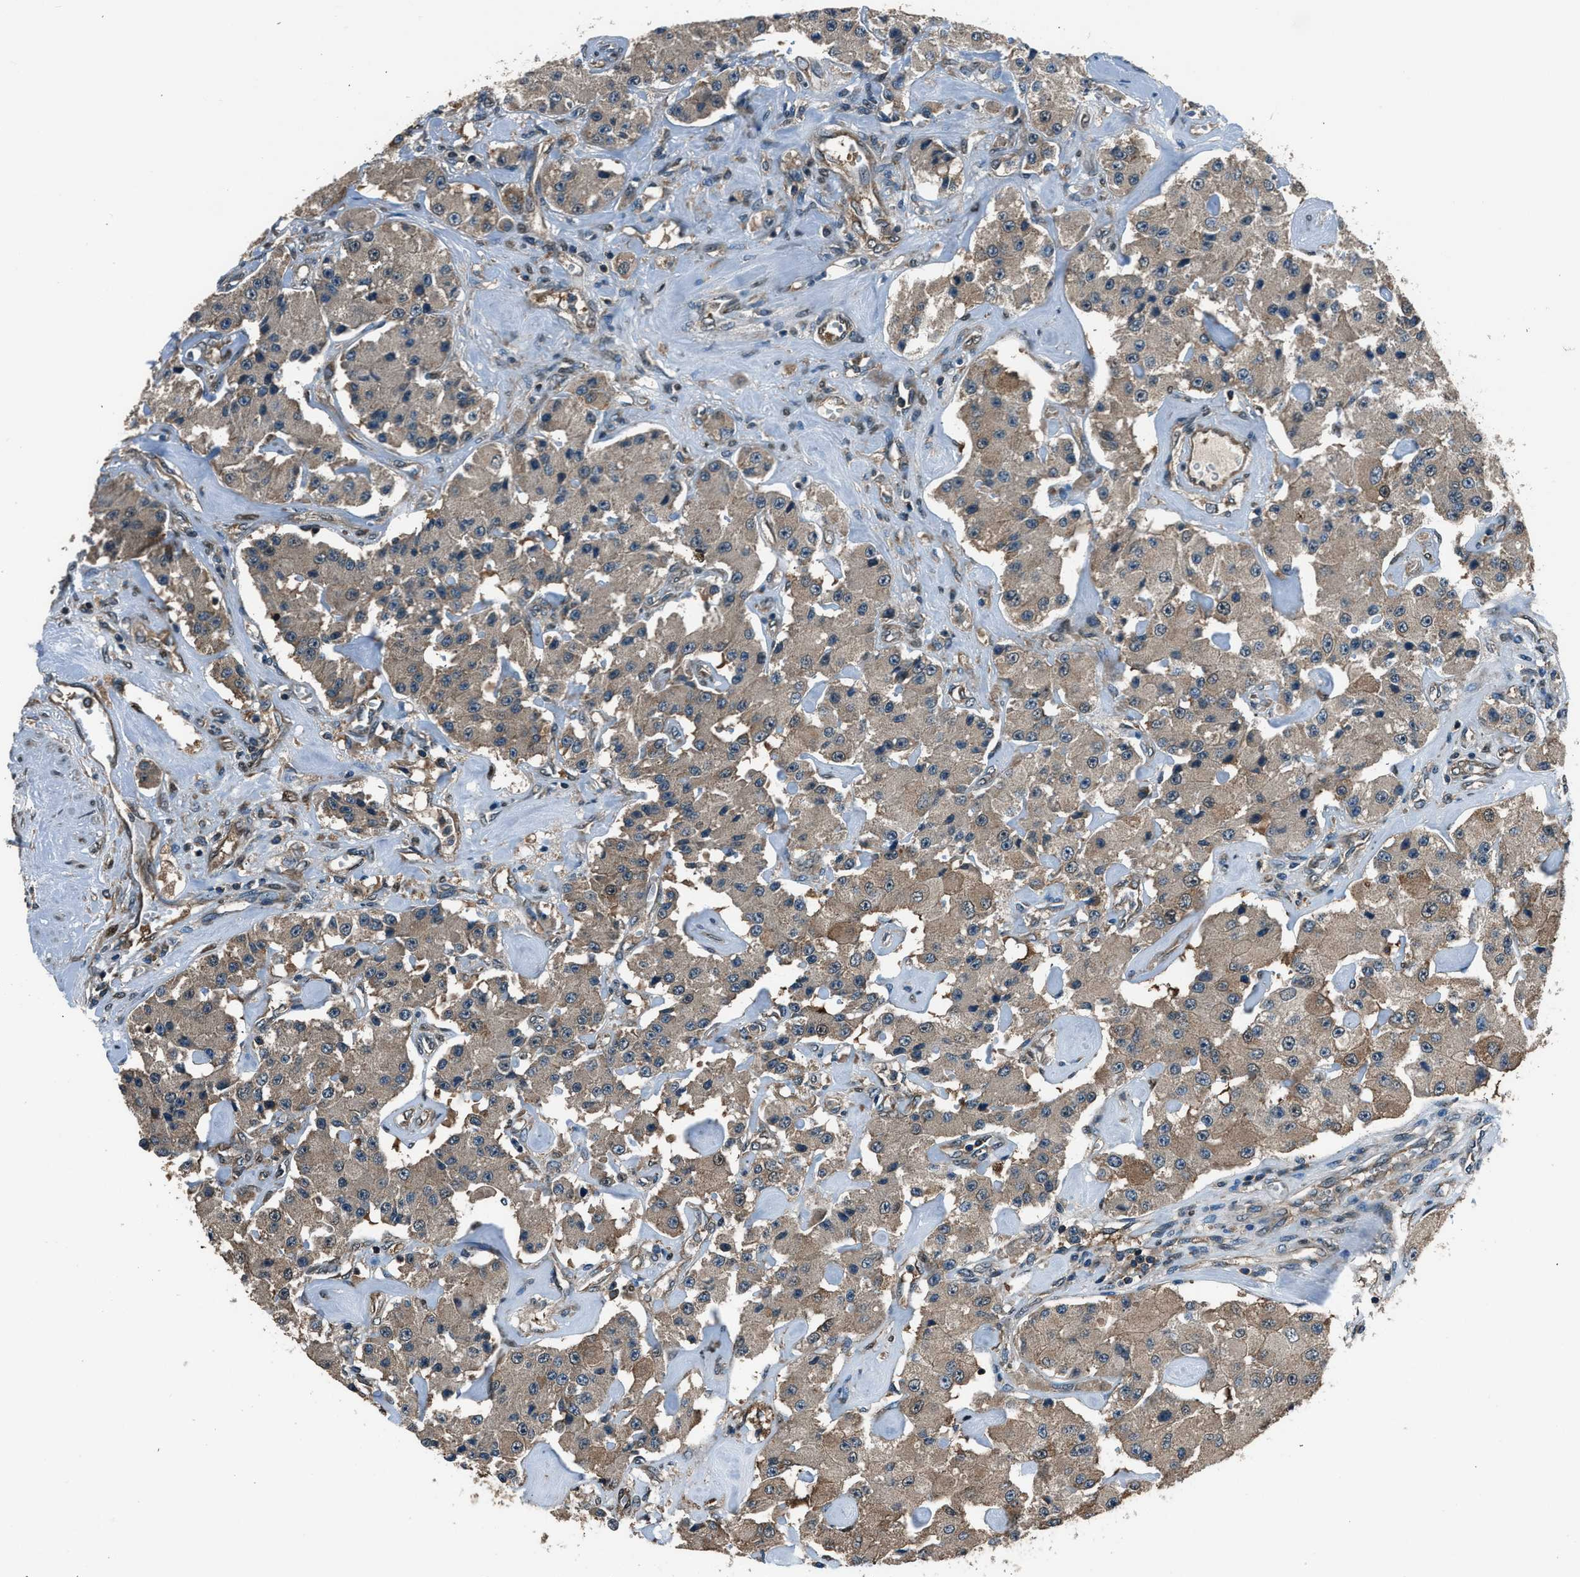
{"staining": {"intensity": "weak", "quantity": ">75%", "location": "cytoplasmic/membranous"}, "tissue": "carcinoid", "cell_type": "Tumor cells", "image_type": "cancer", "snomed": [{"axis": "morphology", "description": "Carcinoid, malignant, NOS"}, {"axis": "topography", "description": "Pancreas"}], "caption": "A brown stain labels weak cytoplasmic/membranous positivity of a protein in human carcinoid tumor cells.", "gene": "ARFGAP2", "patient": {"sex": "male", "age": 41}}